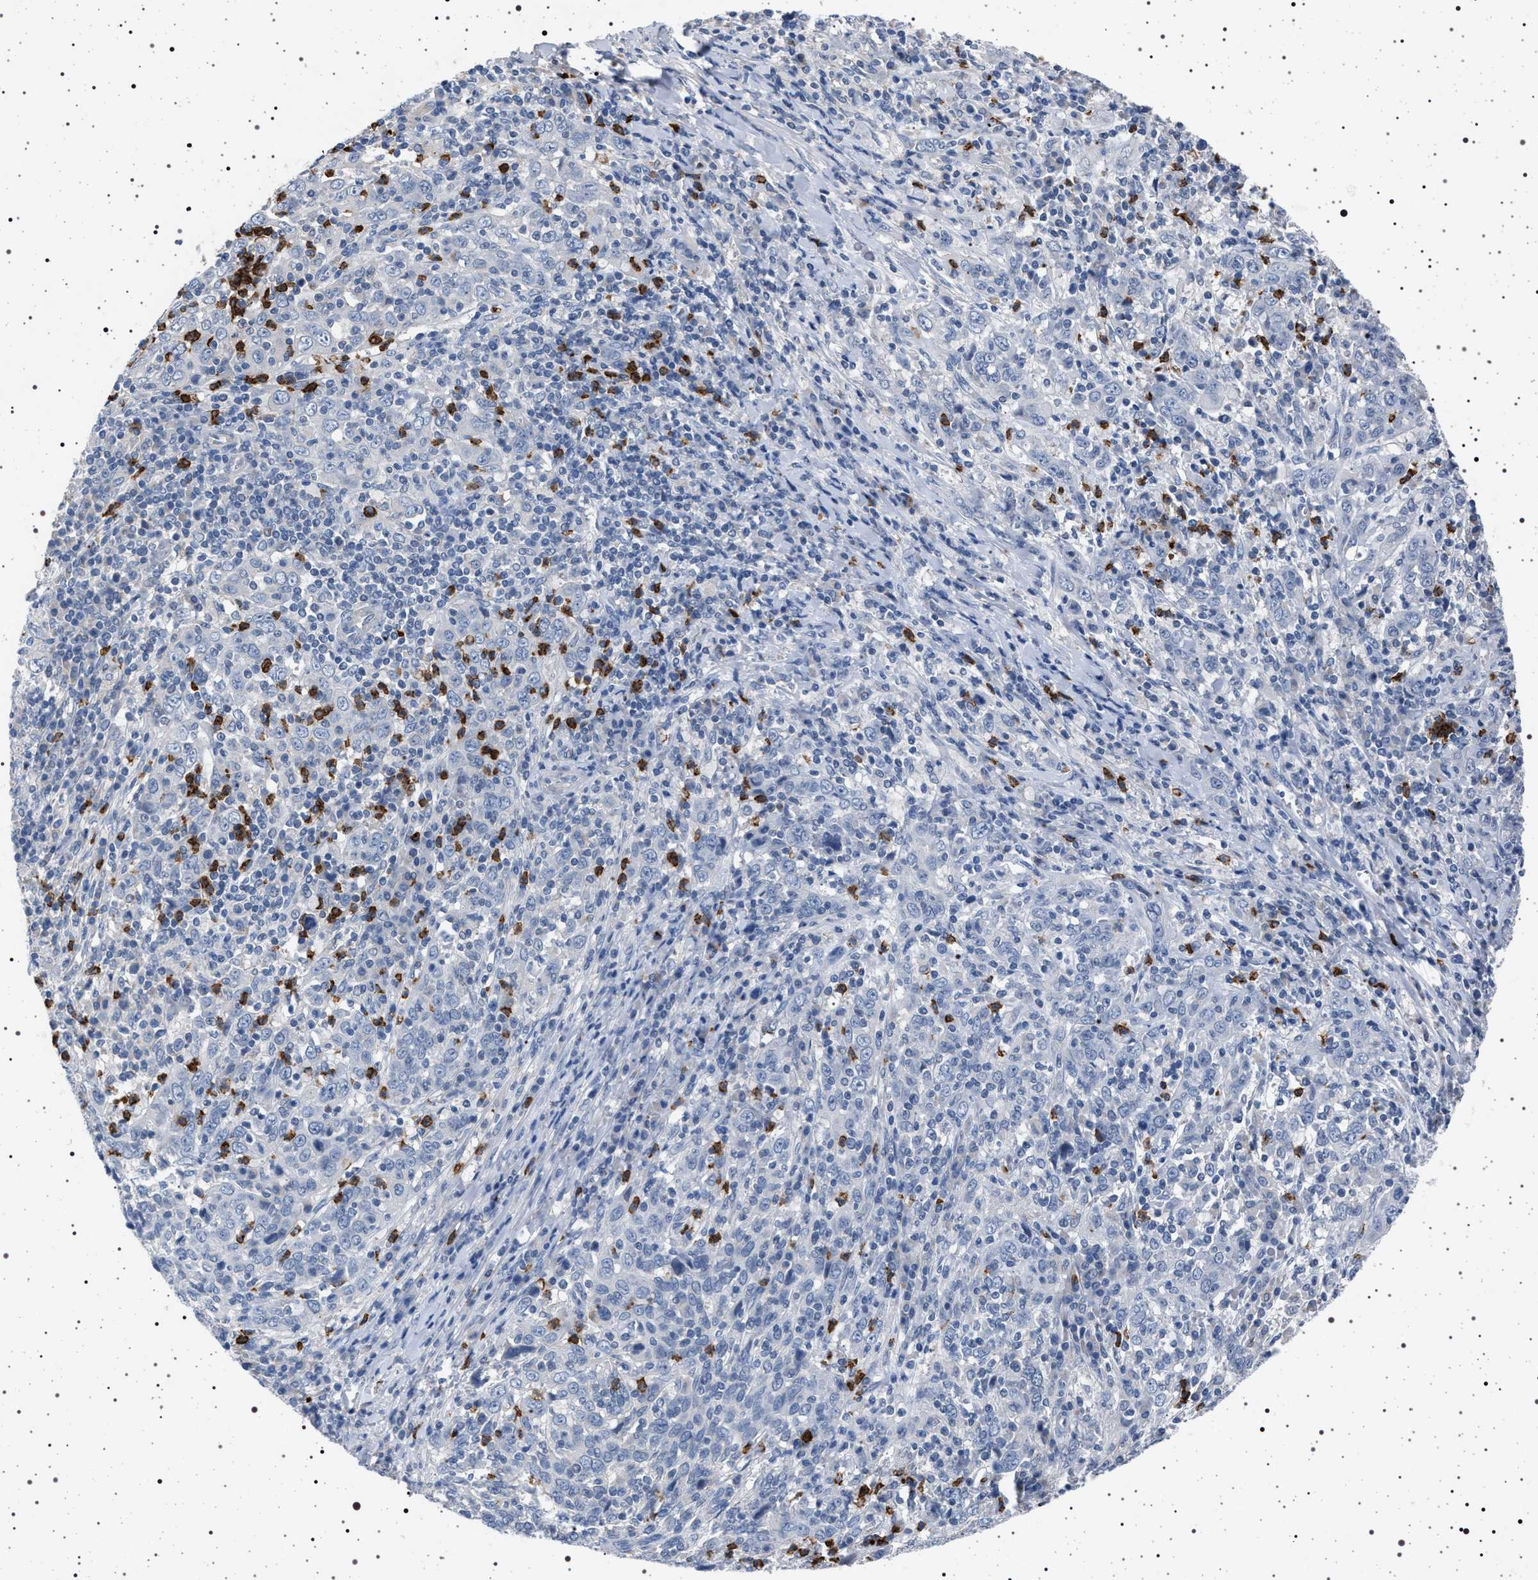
{"staining": {"intensity": "negative", "quantity": "none", "location": "none"}, "tissue": "cervical cancer", "cell_type": "Tumor cells", "image_type": "cancer", "snomed": [{"axis": "morphology", "description": "Squamous cell carcinoma, NOS"}, {"axis": "topography", "description": "Cervix"}], "caption": "The image displays no staining of tumor cells in cervical cancer (squamous cell carcinoma). The staining is performed using DAB (3,3'-diaminobenzidine) brown chromogen with nuclei counter-stained in using hematoxylin.", "gene": "NAT9", "patient": {"sex": "female", "age": 46}}